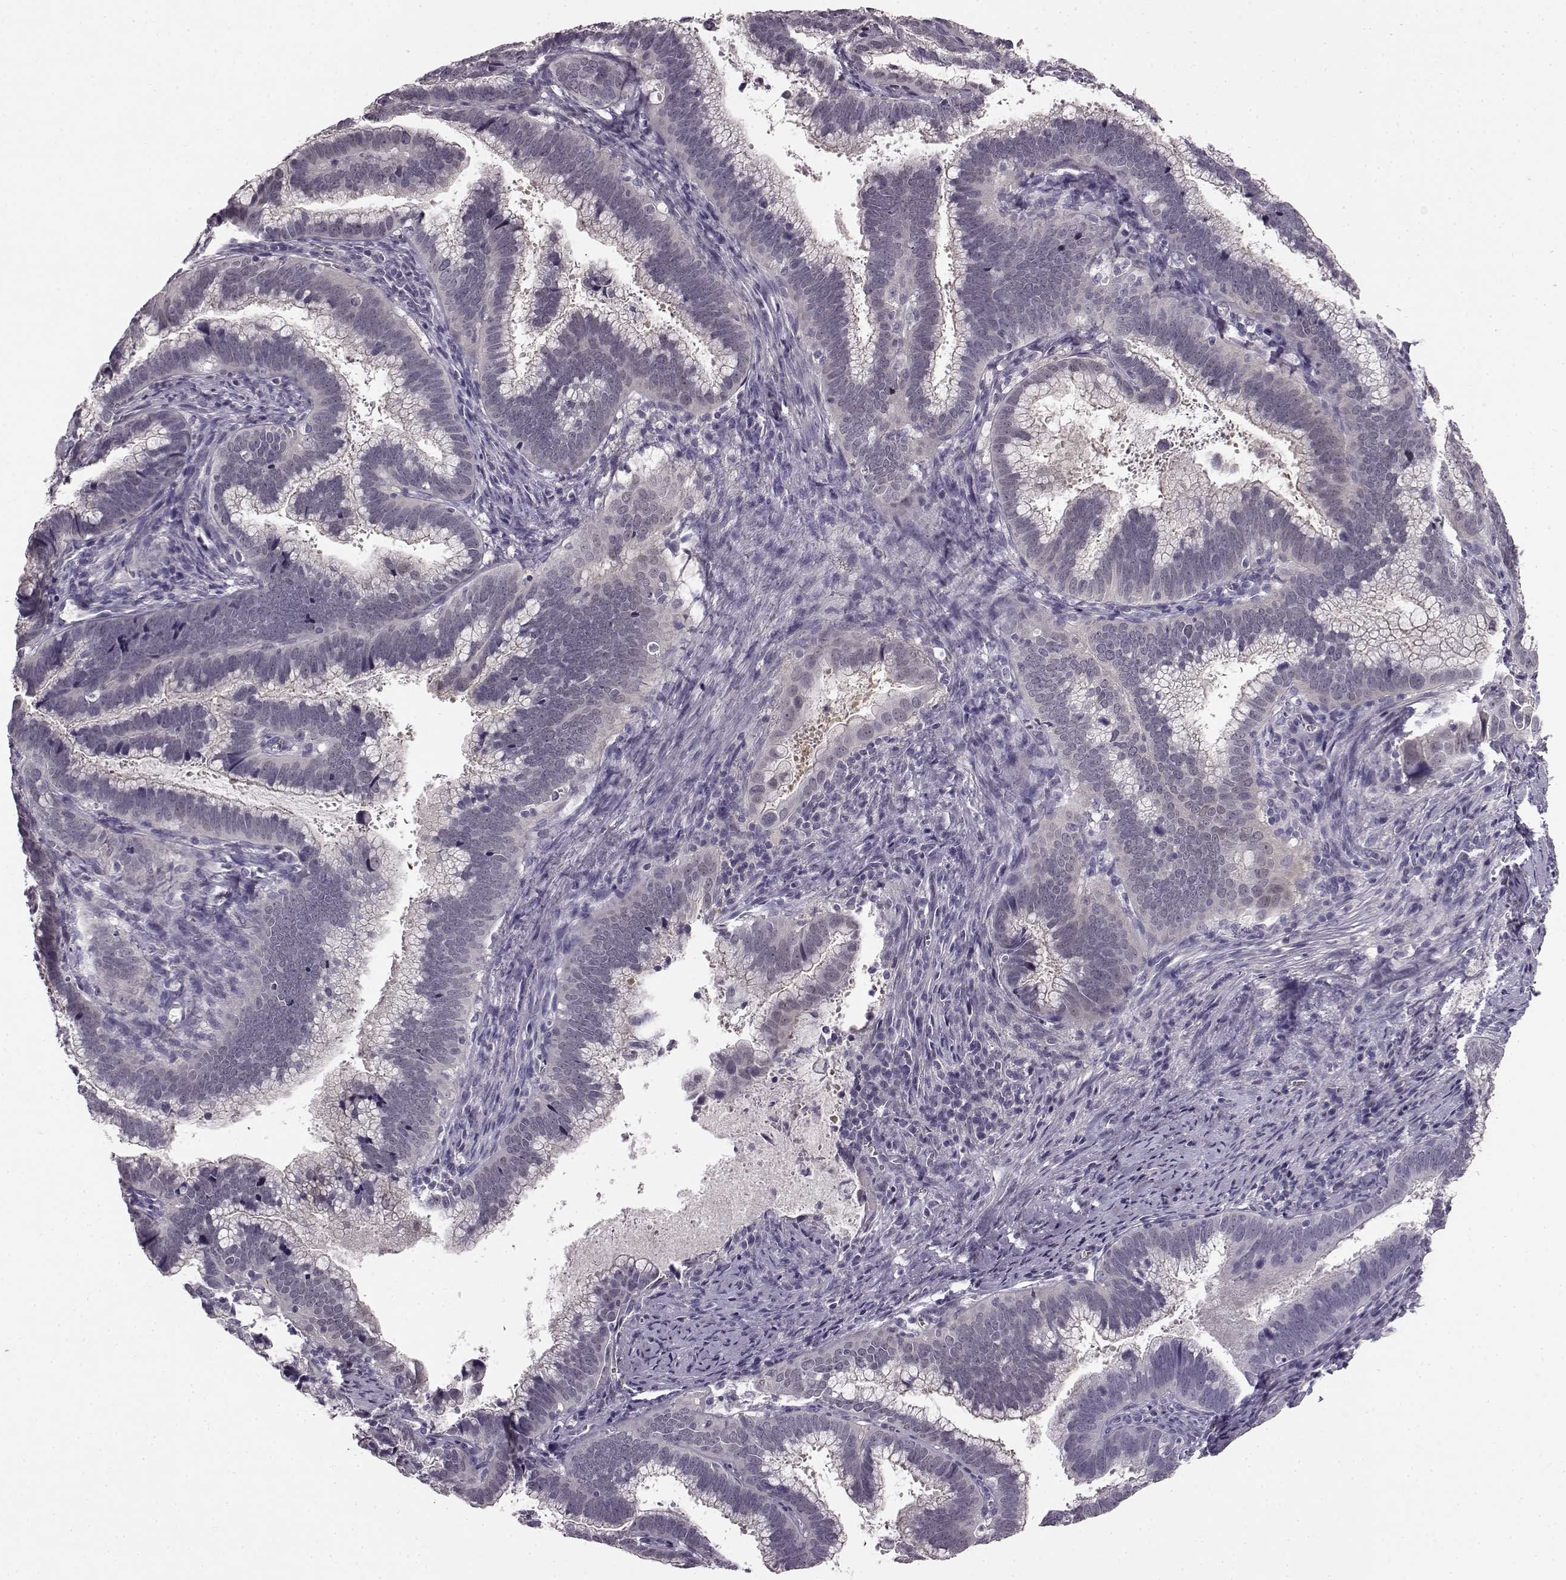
{"staining": {"intensity": "negative", "quantity": "none", "location": "none"}, "tissue": "cervical cancer", "cell_type": "Tumor cells", "image_type": "cancer", "snomed": [{"axis": "morphology", "description": "Adenocarcinoma, NOS"}, {"axis": "topography", "description": "Cervix"}], "caption": "Tumor cells show no significant positivity in cervical adenocarcinoma. (Immunohistochemistry (ihc), brightfield microscopy, high magnification).", "gene": "SLCO3A1", "patient": {"sex": "female", "age": 61}}